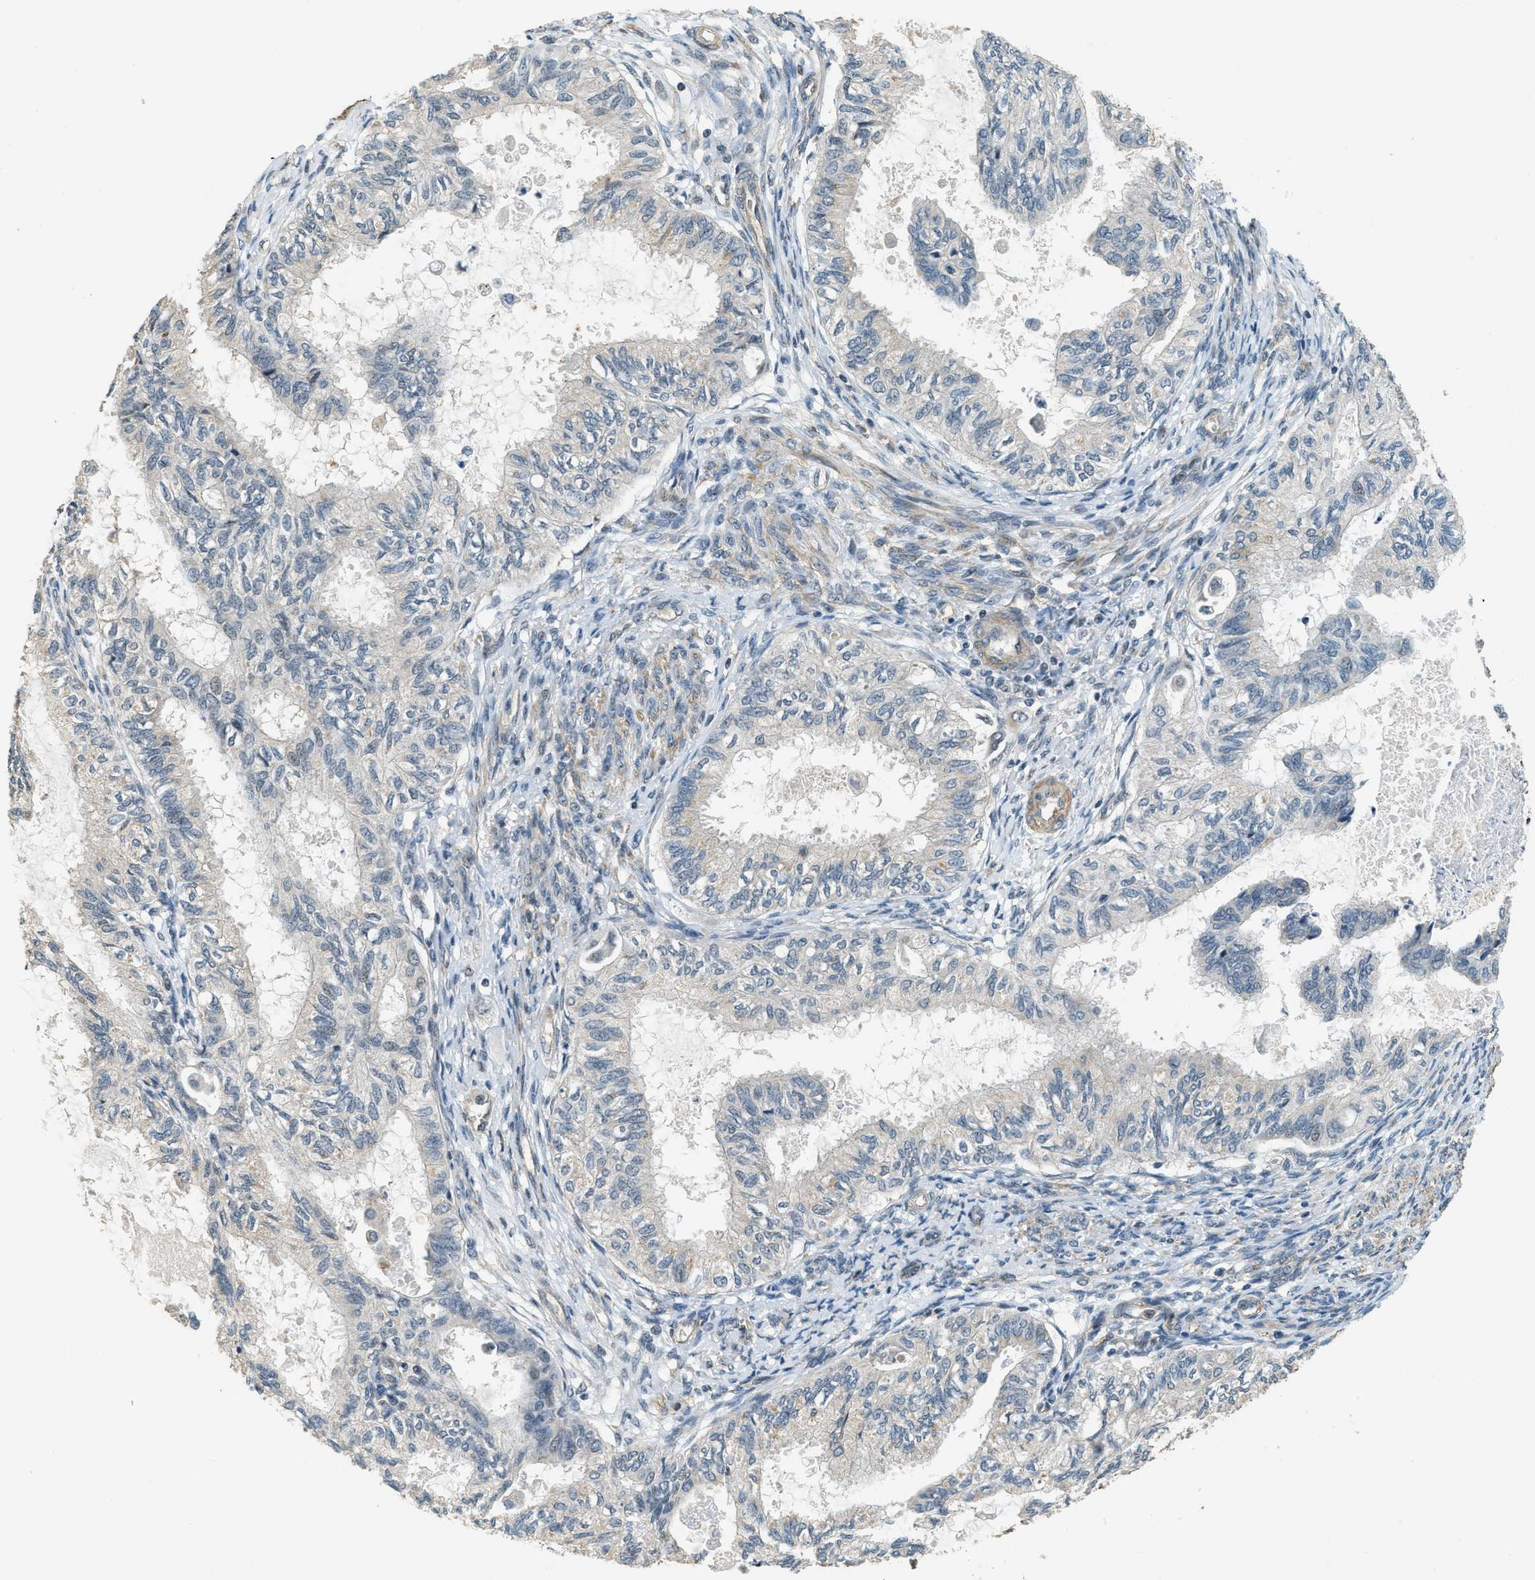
{"staining": {"intensity": "negative", "quantity": "none", "location": "none"}, "tissue": "cervical cancer", "cell_type": "Tumor cells", "image_type": "cancer", "snomed": [{"axis": "morphology", "description": "Normal tissue, NOS"}, {"axis": "morphology", "description": "Adenocarcinoma, NOS"}, {"axis": "topography", "description": "Cervix"}, {"axis": "topography", "description": "Endometrium"}], "caption": "This is an immunohistochemistry (IHC) micrograph of human adenocarcinoma (cervical). There is no expression in tumor cells.", "gene": "MED21", "patient": {"sex": "female", "age": 86}}